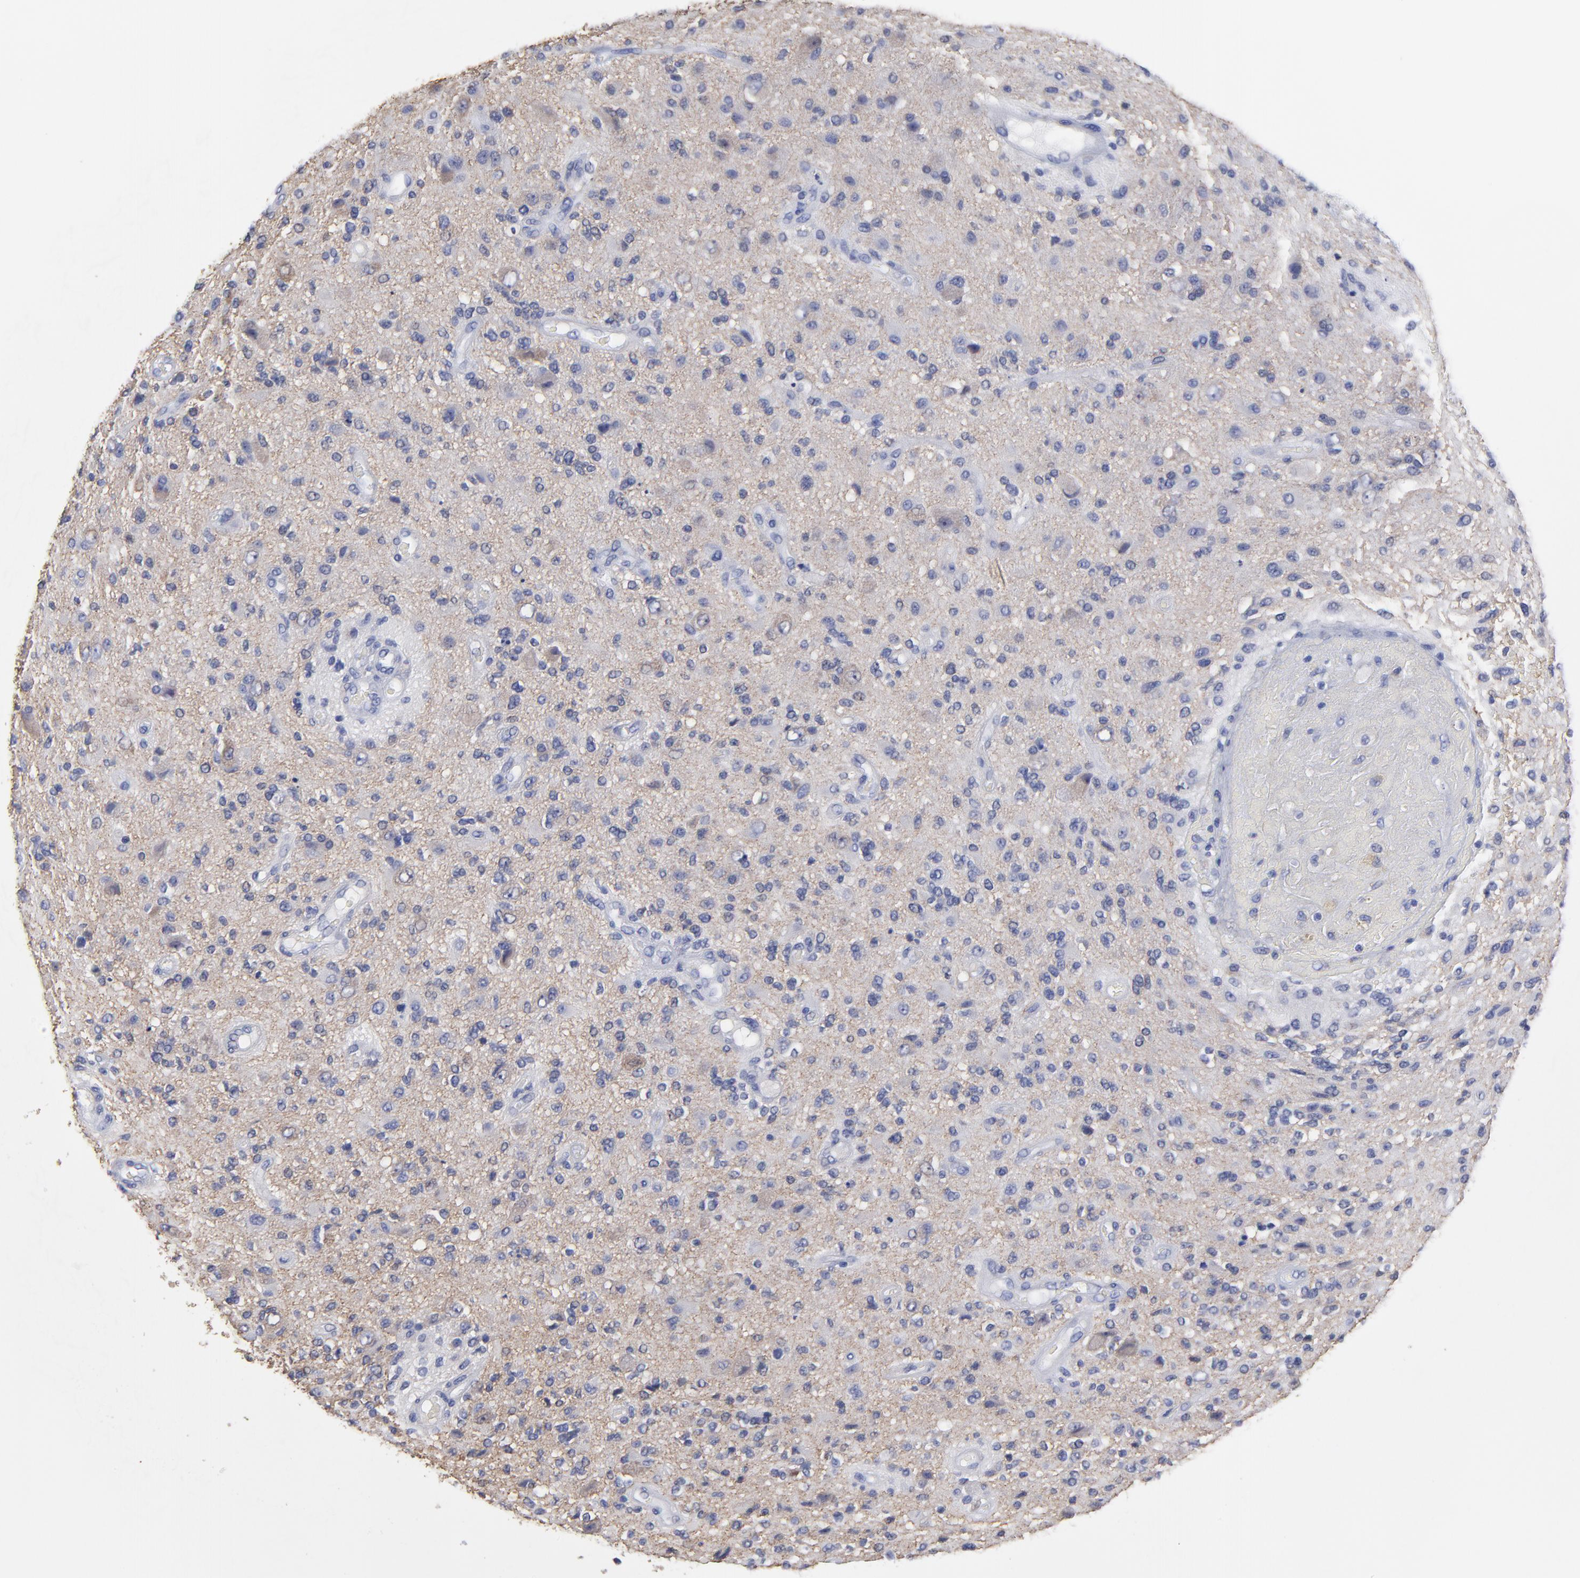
{"staining": {"intensity": "negative", "quantity": "none", "location": "none"}, "tissue": "glioma", "cell_type": "Tumor cells", "image_type": "cancer", "snomed": [{"axis": "morphology", "description": "Normal tissue, NOS"}, {"axis": "morphology", "description": "Glioma, malignant, High grade"}, {"axis": "topography", "description": "Cerebral cortex"}], "caption": "Photomicrograph shows no significant protein expression in tumor cells of high-grade glioma (malignant).", "gene": "DUSP9", "patient": {"sex": "male", "age": 75}}